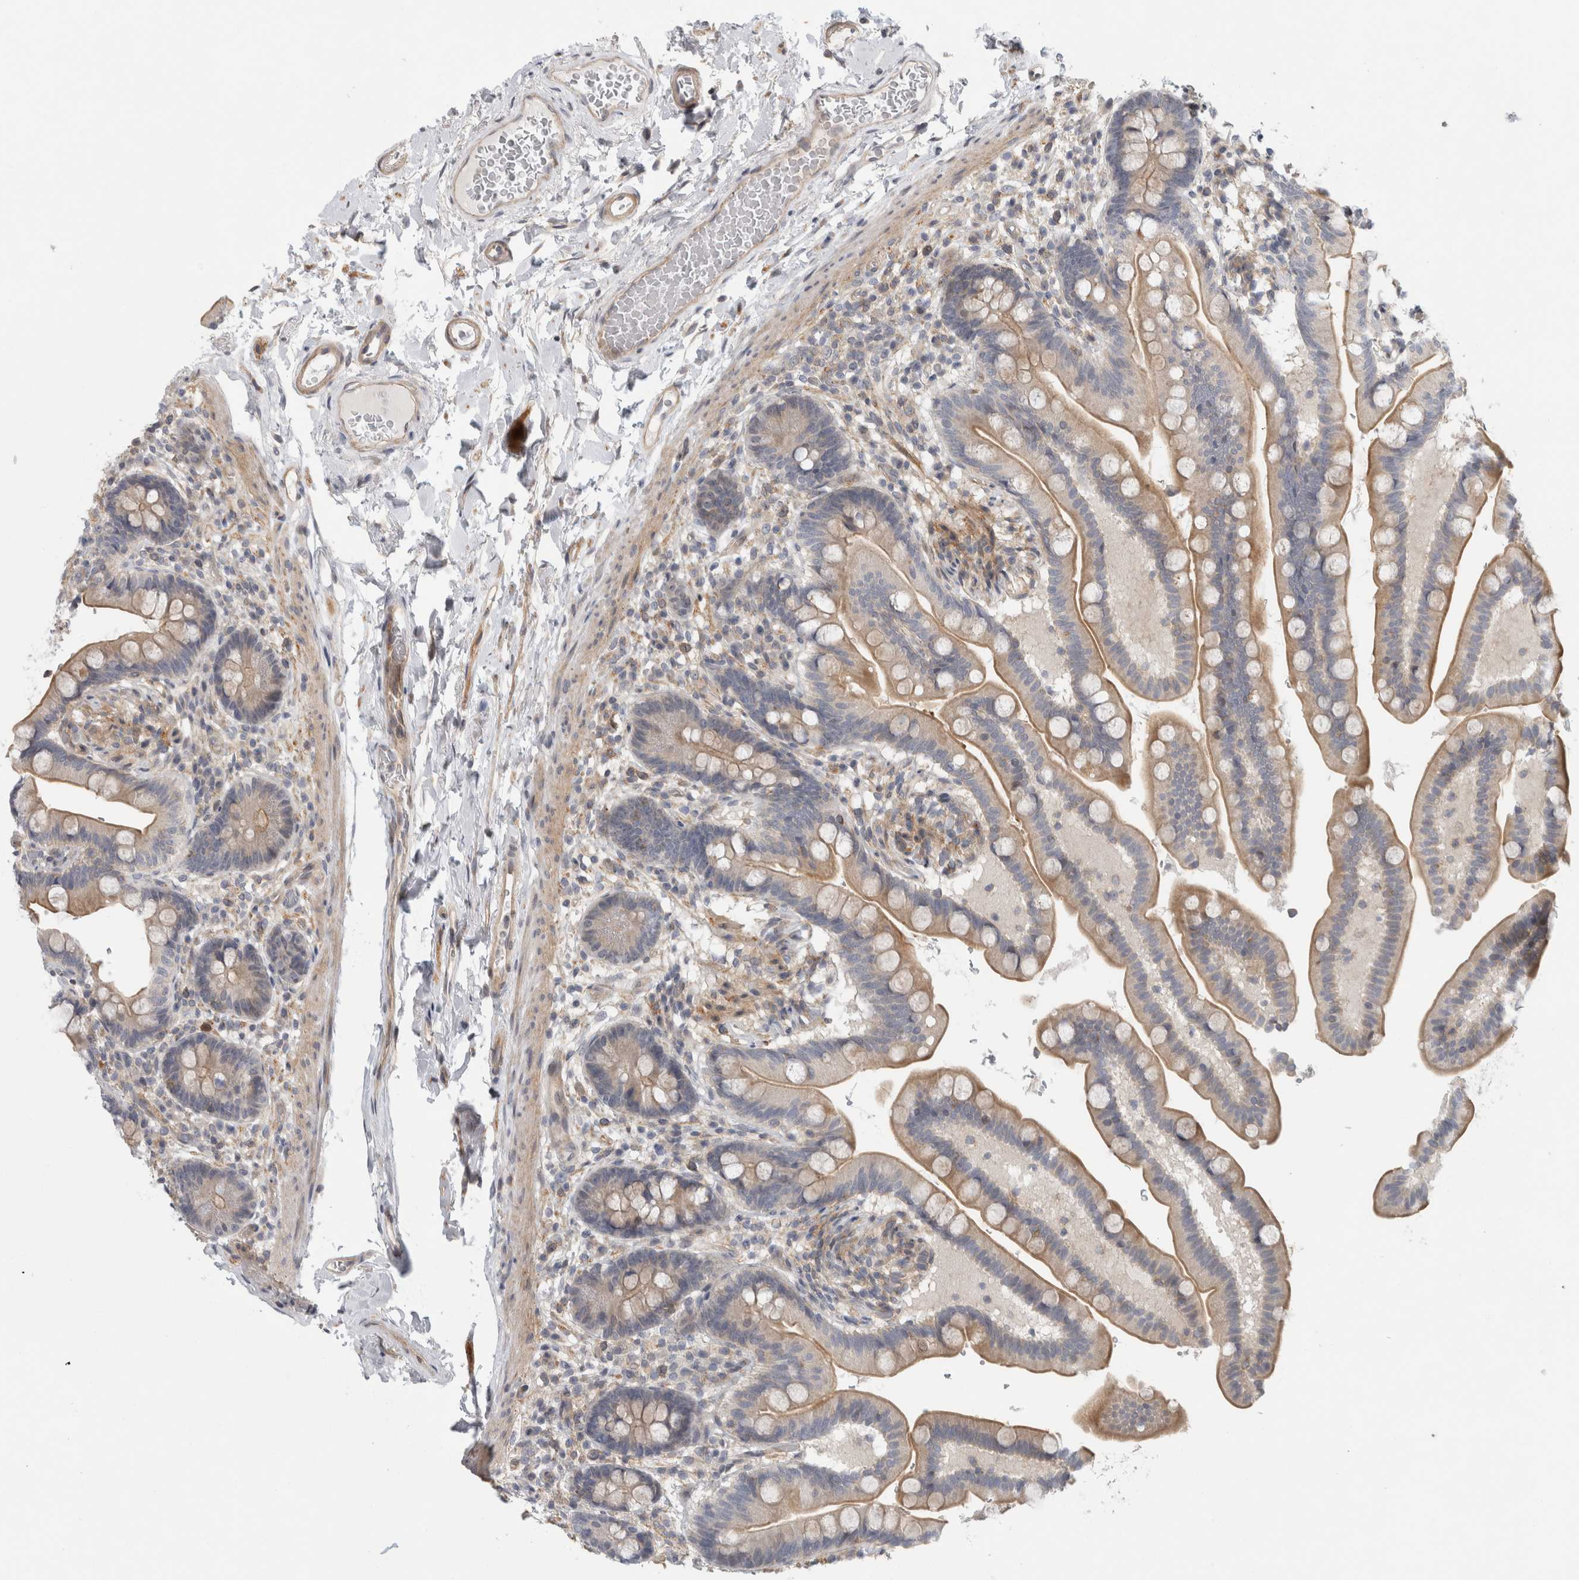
{"staining": {"intensity": "moderate", "quantity": "25%-75%", "location": "cytoplasmic/membranous"}, "tissue": "colon", "cell_type": "Endothelial cells", "image_type": "normal", "snomed": [{"axis": "morphology", "description": "Normal tissue, NOS"}, {"axis": "topography", "description": "Smooth muscle"}, {"axis": "topography", "description": "Colon"}], "caption": "Protein analysis of benign colon reveals moderate cytoplasmic/membranous expression in approximately 25%-75% of endothelial cells. Nuclei are stained in blue.", "gene": "ZNF804B", "patient": {"sex": "male", "age": 73}}